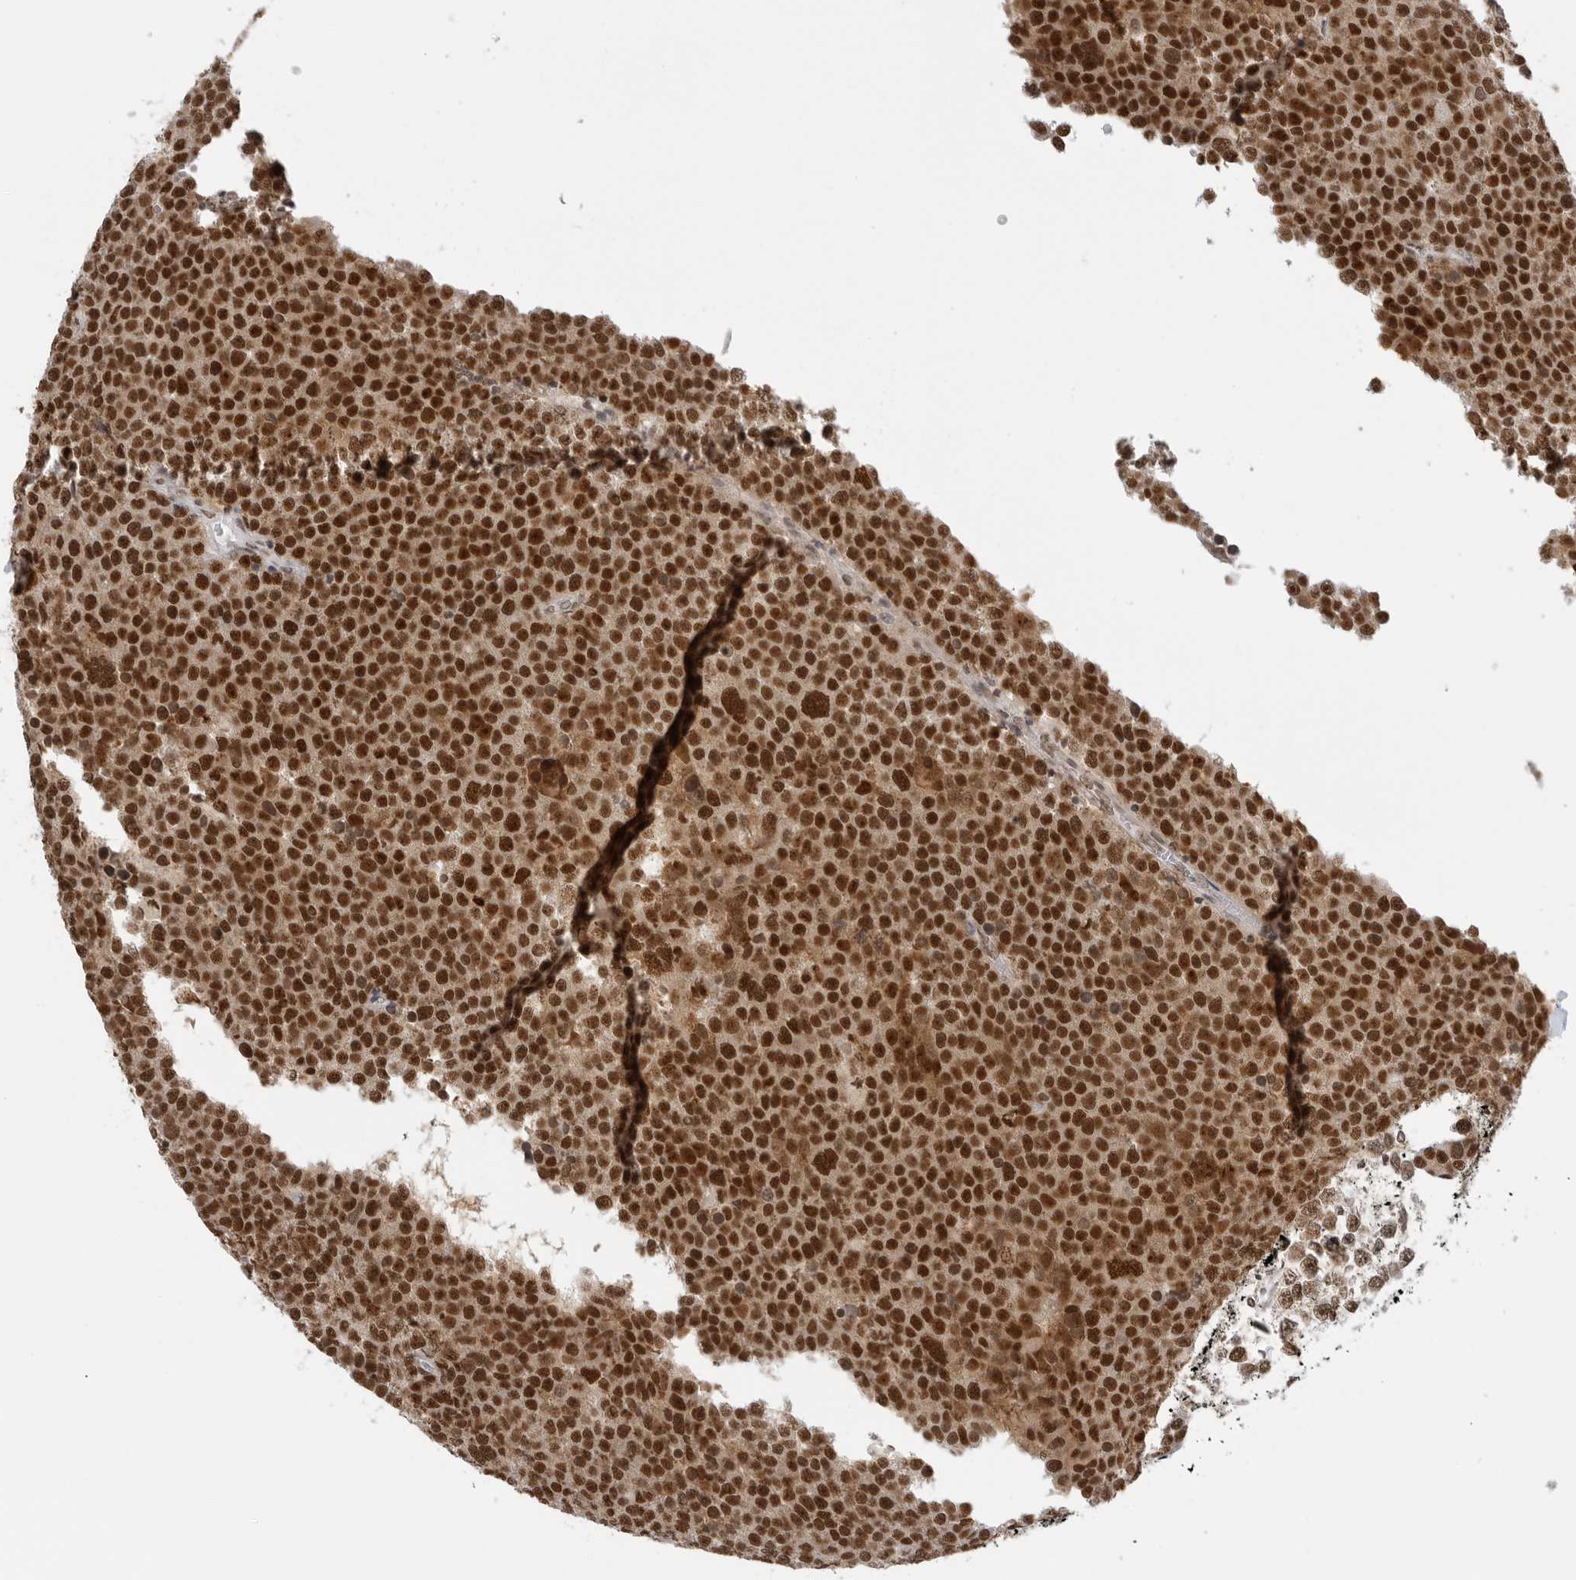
{"staining": {"intensity": "strong", "quantity": ">75%", "location": "cytoplasmic/membranous,nuclear"}, "tissue": "testis cancer", "cell_type": "Tumor cells", "image_type": "cancer", "snomed": [{"axis": "morphology", "description": "Seminoma, NOS"}, {"axis": "topography", "description": "Testis"}], "caption": "High-magnification brightfield microscopy of testis cancer stained with DAB (3,3'-diaminobenzidine) (brown) and counterstained with hematoxylin (blue). tumor cells exhibit strong cytoplasmic/membranous and nuclear staining is appreciated in about>75% of cells. (DAB (3,3'-diaminobenzidine) IHC with brightfield microscopy, high magnification).", "gene": "RPA2", "patient": {"sex": "male", "age": 71}}